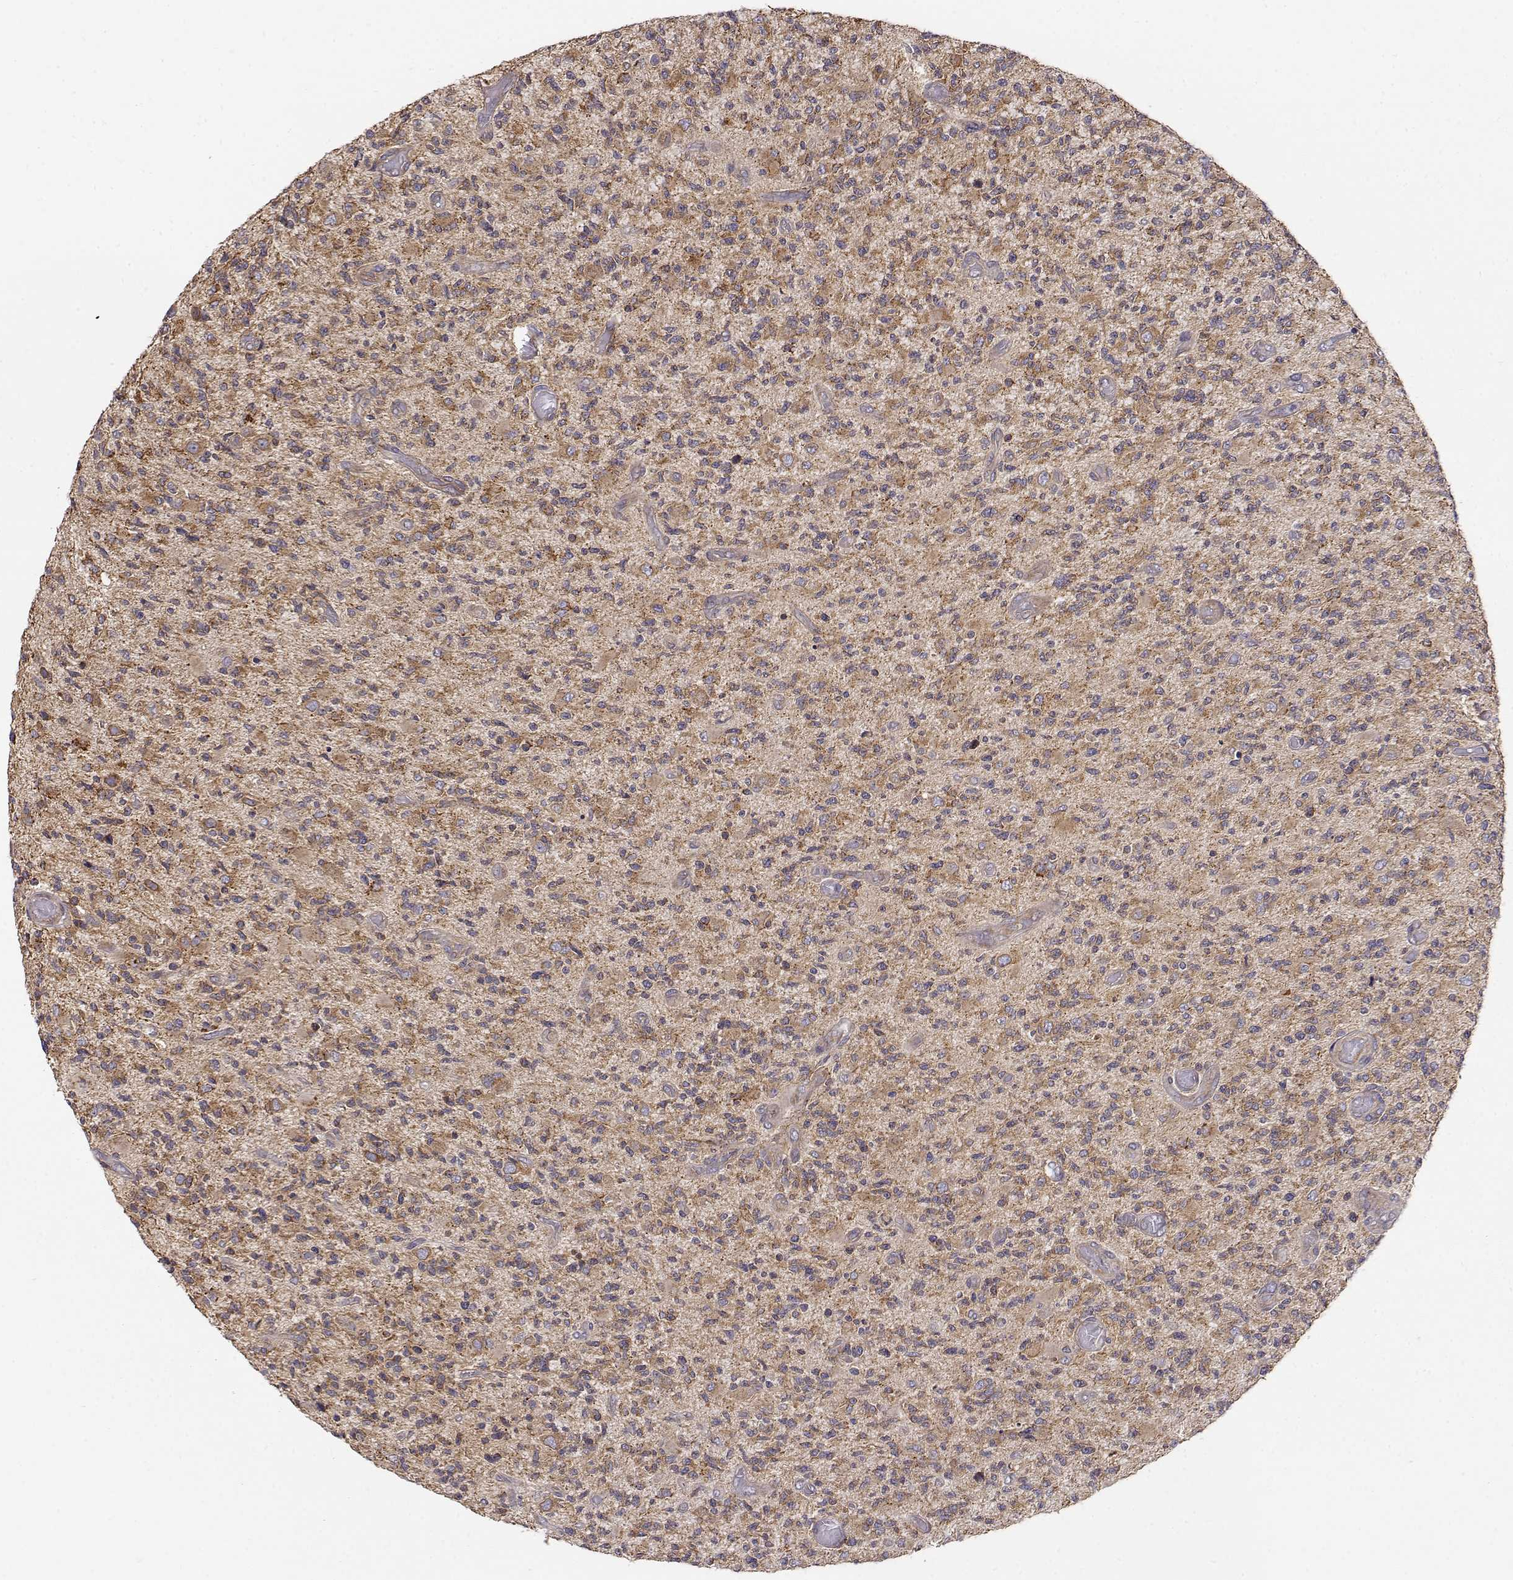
{"staining": {"intensity": "moderate", "quantity": ">75%", "location": "cytoplasmic/membranous"}, "tissue": "glioma", "cell_type": "Tumor cells", "image_type": "cancer", "snomed": [{"axis": "morphology", "description": "Glioma, malignant, High grade"}, {"axis": "topography", "description": "Brain"}], "caption": "Human malignant glioma (high-grade) stained with a brown dye exhibits moderate cytoplasmic/membranous positive positivity in approximately >75% of tumor cells.", "gene": "PAIP1", "patient": {"sex": "female", "age": 63}}